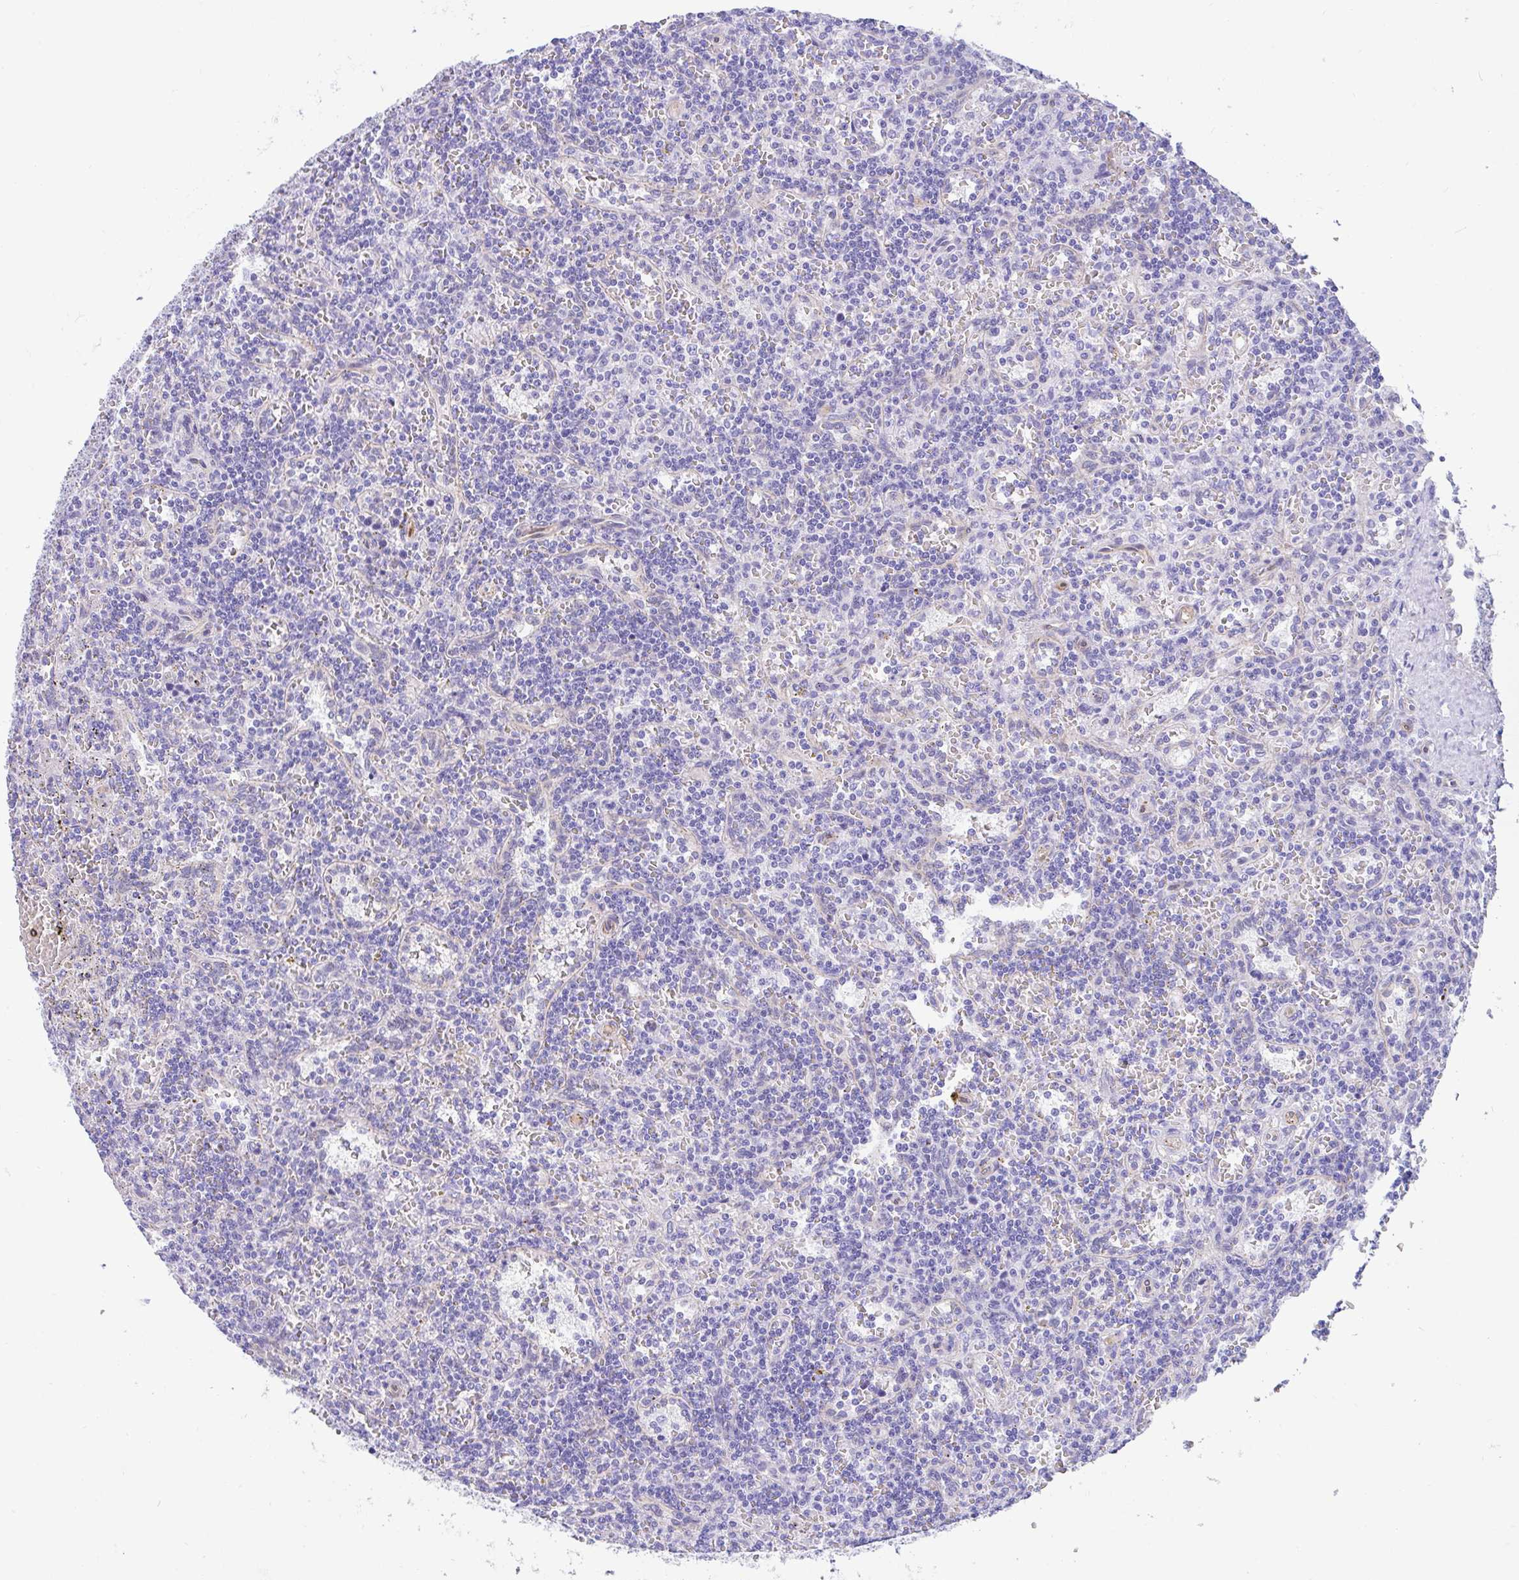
{"staining": {"intensity": "negative", "quantity": "none", "location": "none"}, "tissue": "lymphoma", "cell_type": "Tumor cells", "image_type": "cancer", "snomed": [{"axis": "morphology", "description": "Malignant lymphoma, non-Hodgkin's type, Low grade"}, {"axis": "topography", "description": "Spleen"}], "caption": "Immunohistochemical staining of lymphoma demonstrates no significant positivity in tumor cells.", "gene": "FAM107A", "patient": {"sex": "male", "age": 73}}